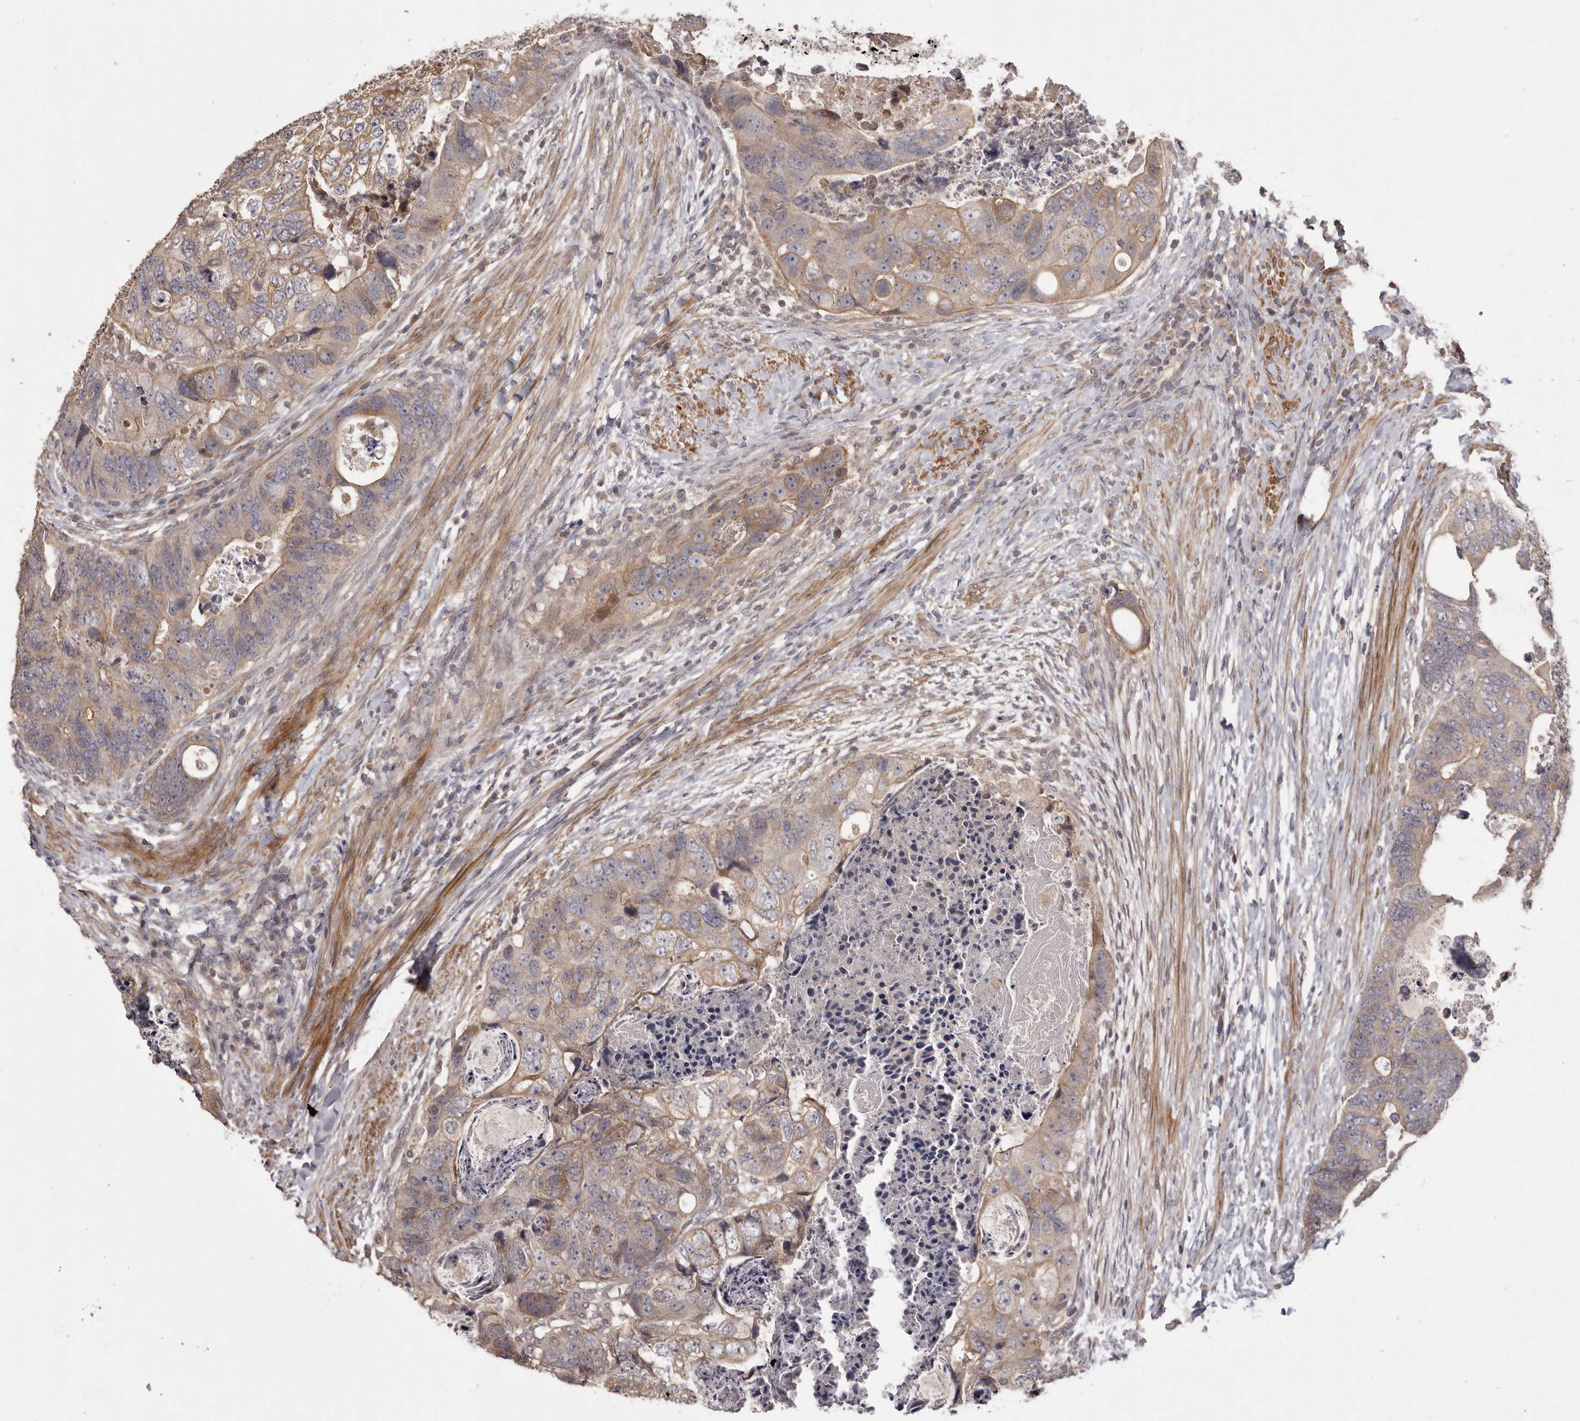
{"staining": {"intensity": "moderate", "quantity": ">75%", "location": "cytoplasmic/membranous"}, "tissue": "colorectal cancer", "cell_type": "Tumor cells", "image_type": "cancer", "snomed": [{"axis": "morphology", "description": "Adenocarcinoma, NOS"}, {"axis": "topography", "description": "Rectum"}], "caption": "Immunohistochemical staining of colorectal adenocarcinoma exhibits medium levels of moderate cytoplasmic/membranous staining in approximately >75% of tumor cells. (DAB (3,3'-diaminobenzidine) IHC with brightfield microscopy, high magnification).", "gene": "HRH1", "patient": {"sex": "male", "age": 59}}